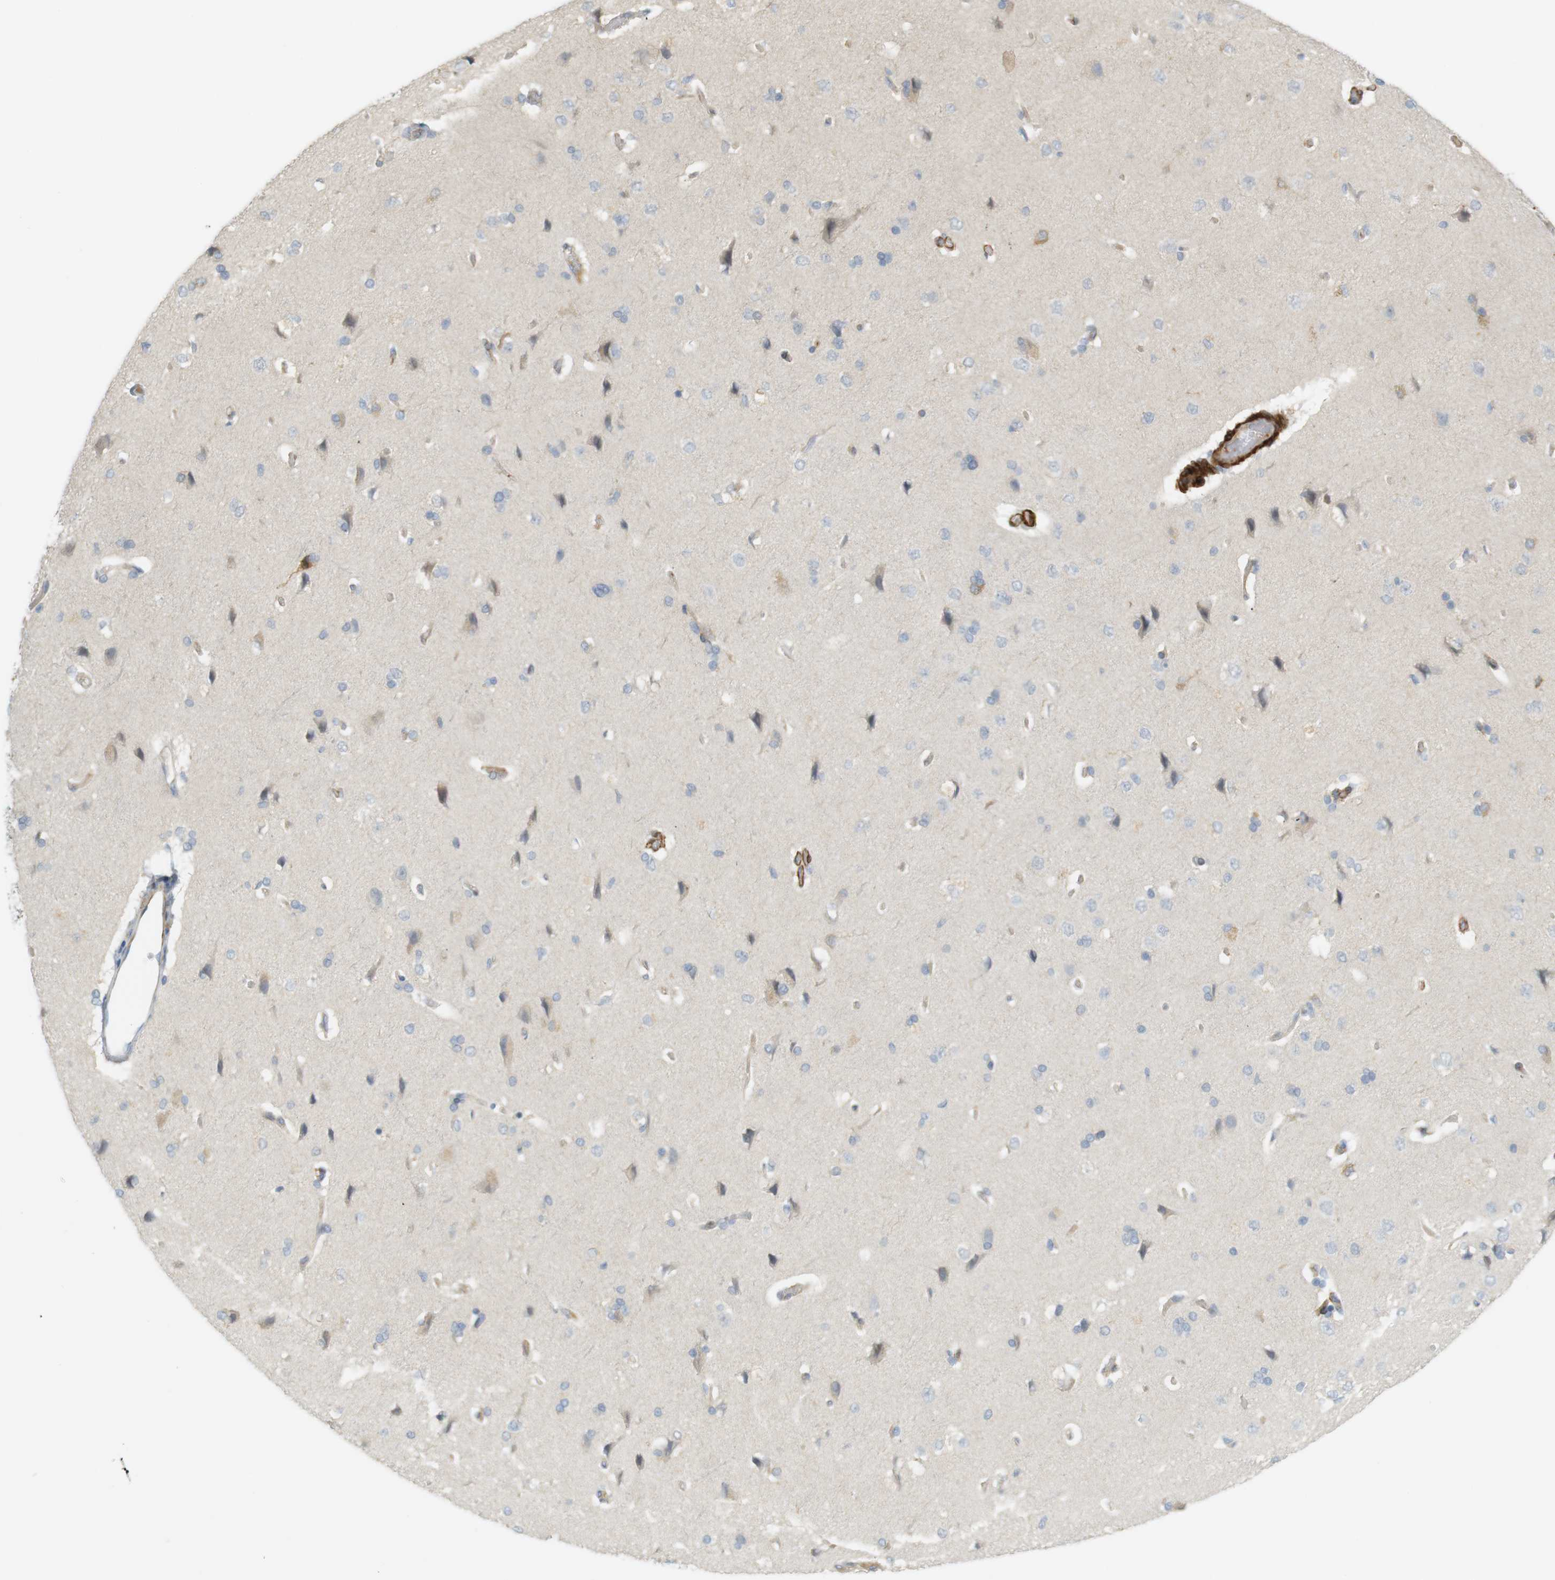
{"staining": {"intensity": "moderate", "quantity": ">75%", "location": "cytoplasmic/membranous"}, "tissue": "cerebral cortex", "cell_type": "Endothelial cells", "image_type": "normal", "snomed": [{"axis": "morphology", "description": "Normal tissue, NOS"}, {"axis": "topography", "description": "Cerebral cortex"}], "caption": "Immunohistochemical staining of benign cerebral cortex displays >75% levels of moderate cytoplasmic/membranous protein staining in approximately >75% of endothelial cells.", "gene": "PDE3A", "patient": {"sex": "male", "age": 62}}